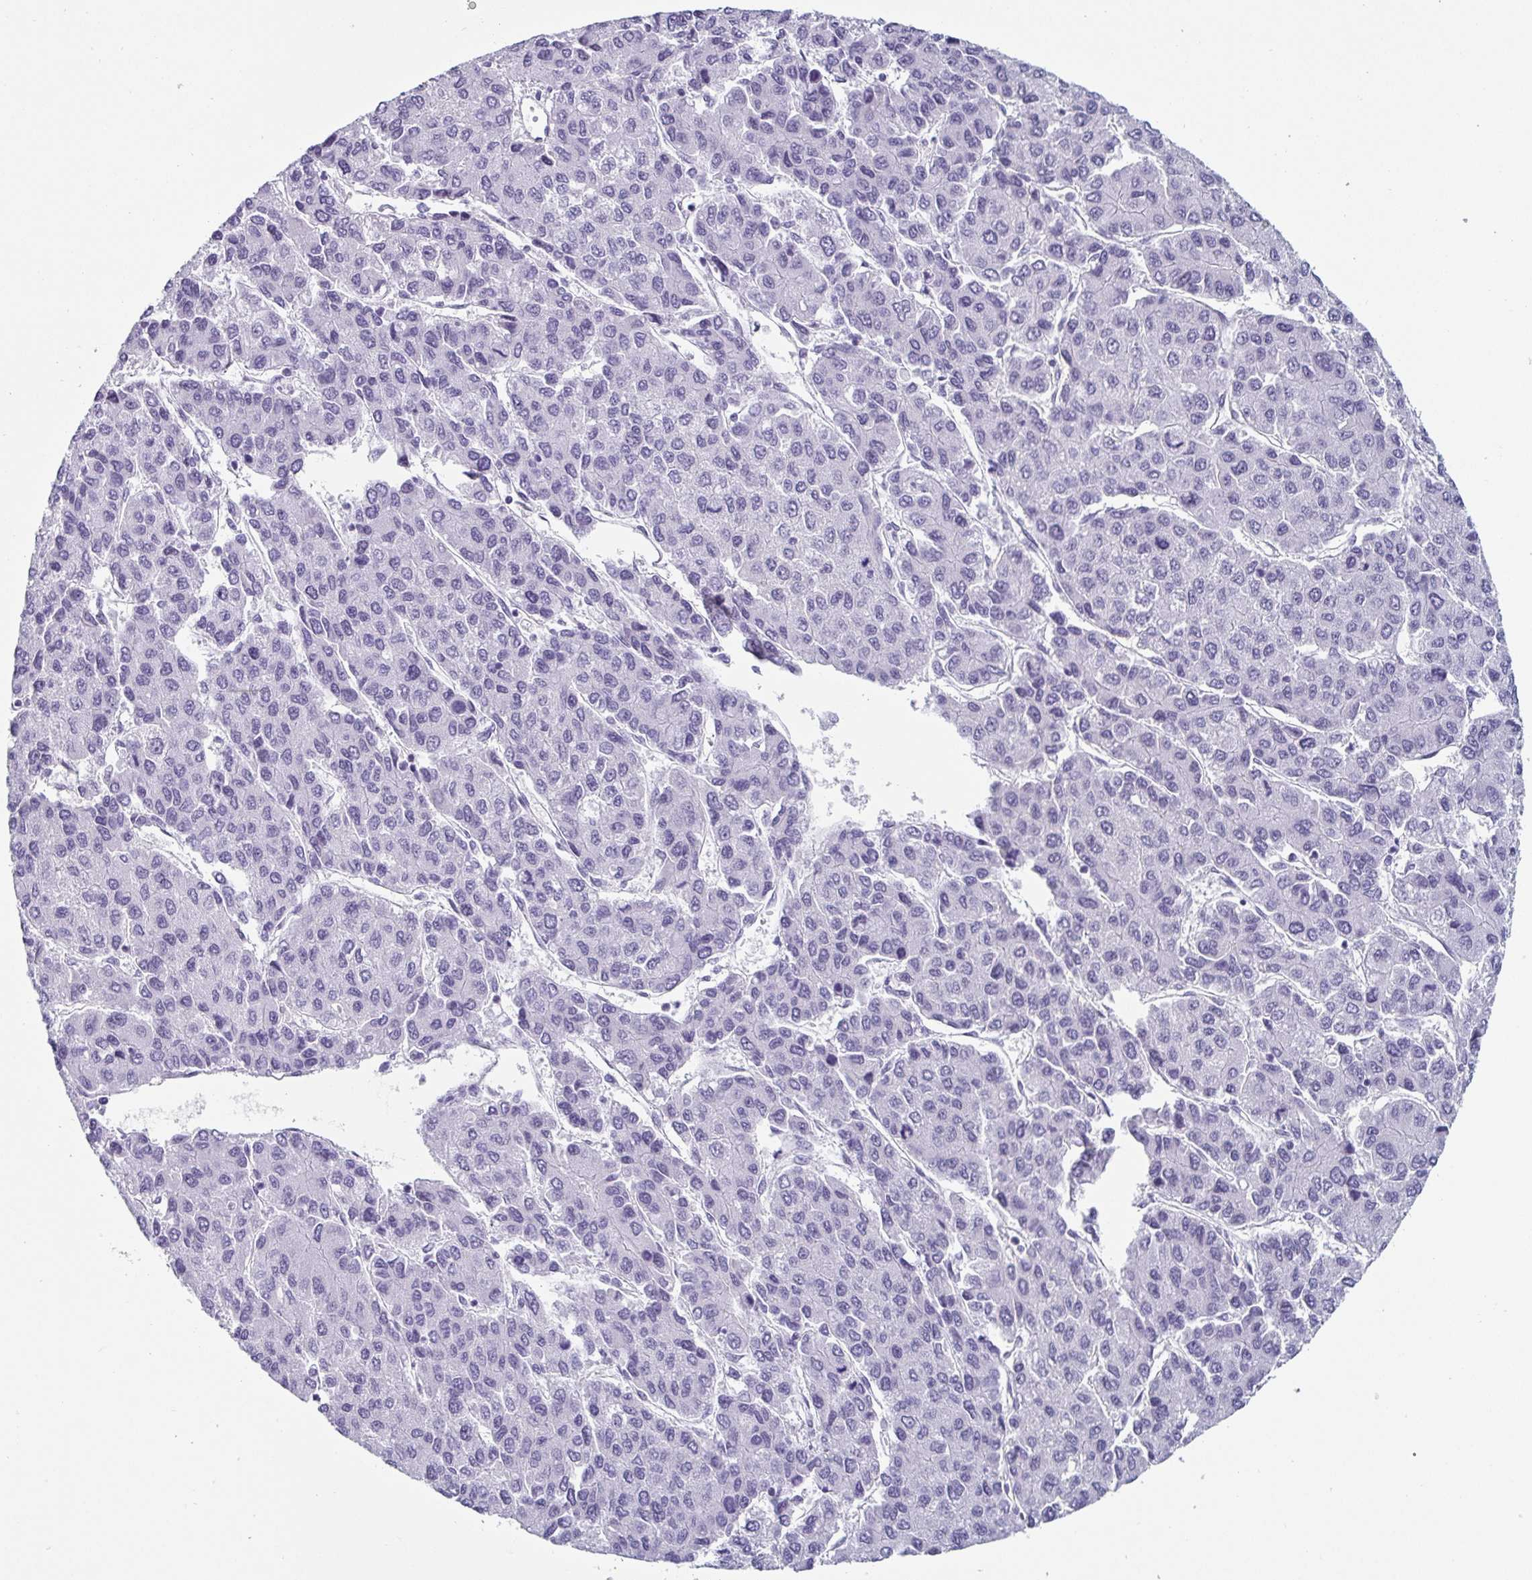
{"staining": {"intensity": "negative", "quantity": "none", "location": "none"}, "tissue": "liver cancer", "cell_type": "Tumor cells", "image_type": "cancer", "snomed": [{"axis": "morphology", "description": "Carcinoma, Hepatocellular, NOS"}, {"axis": "topography", "description": "Liver"}], "caption": "Liver cancer stained for a protein using IHC exhibits no expression tumor cells.", "gene": "VSIG10L", "patient": {"sex": "female", "age": 66}}